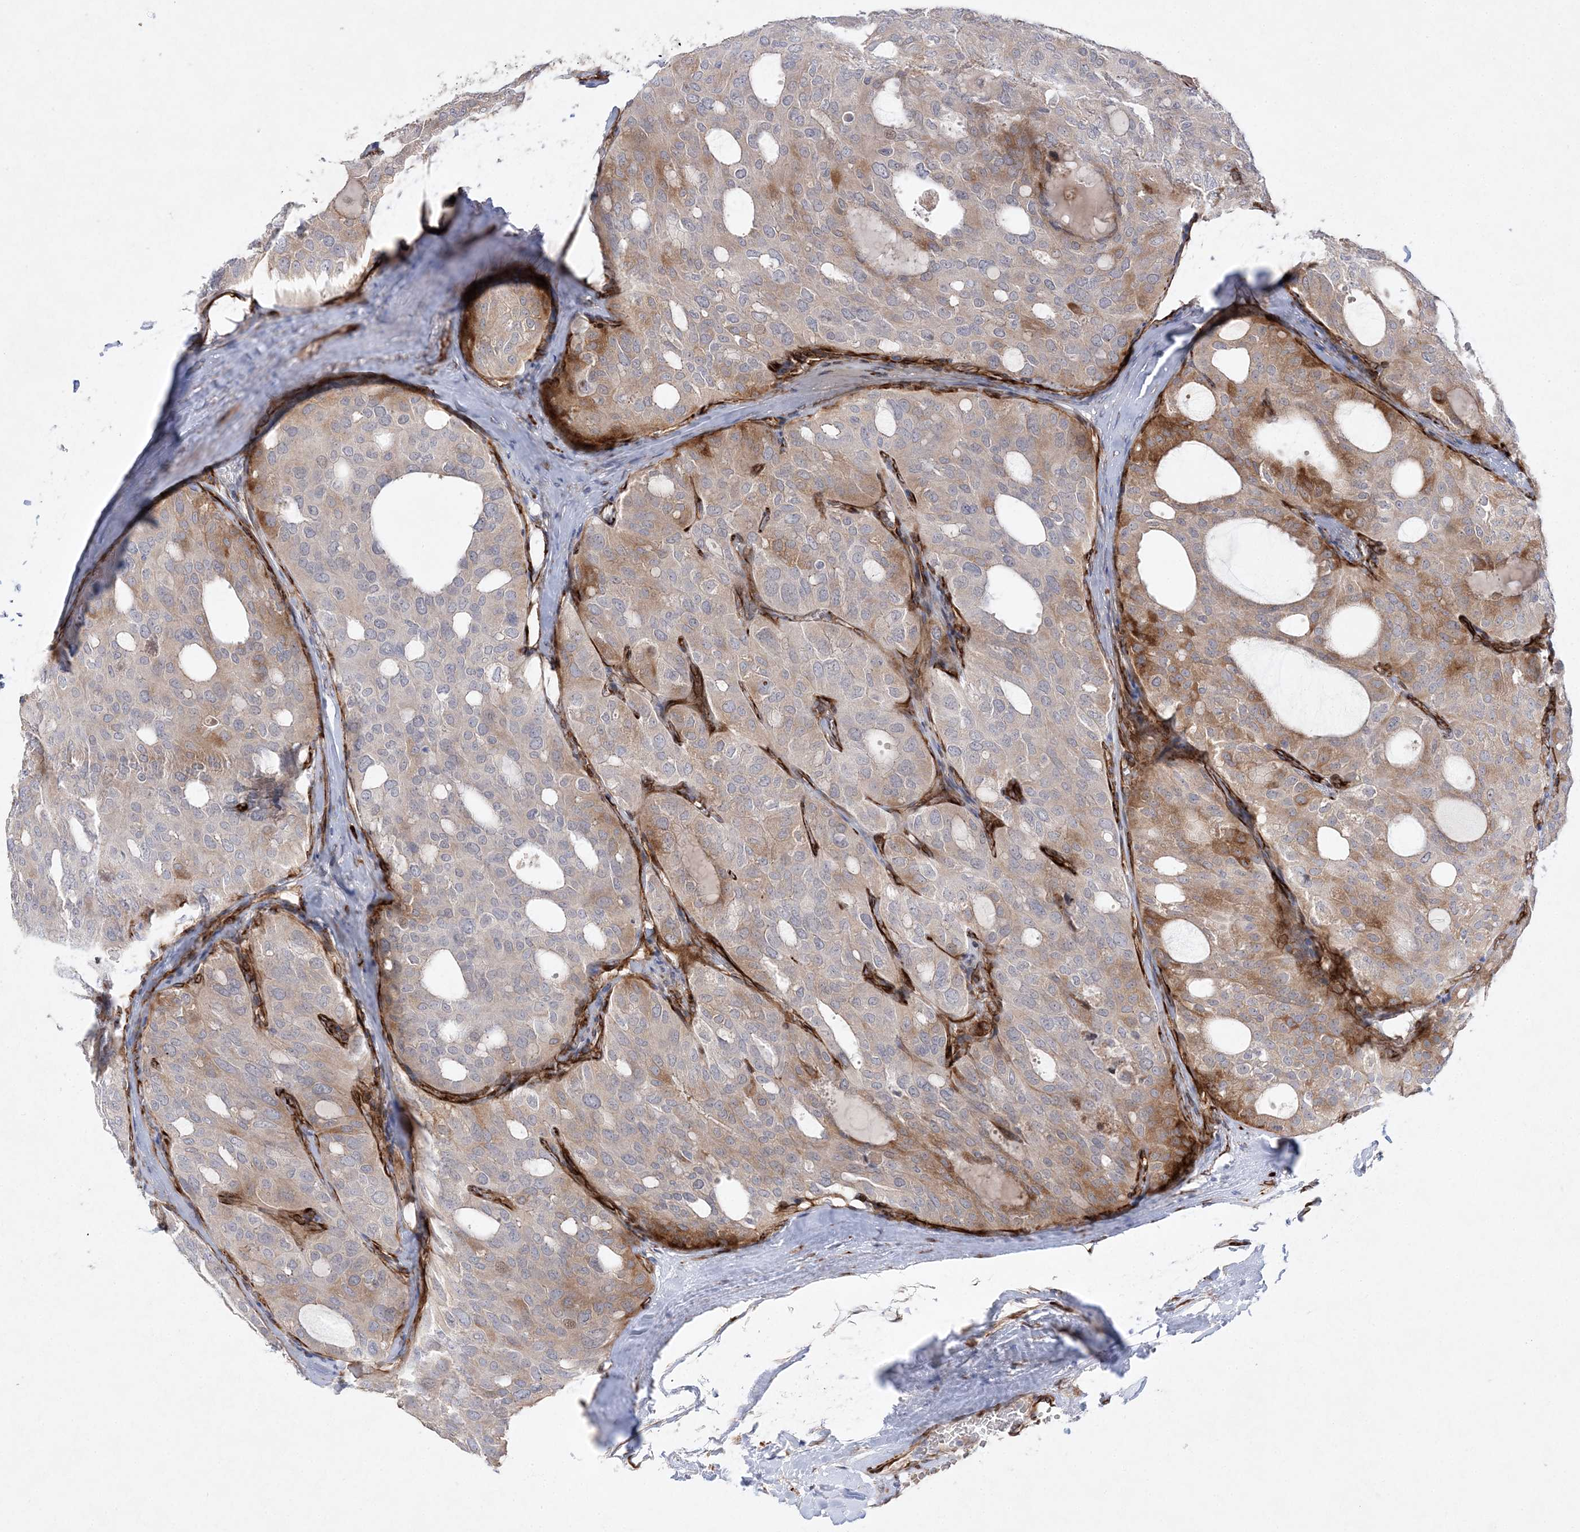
{"staining": {"intensity": "moderate", "quantity": "<25%", "location": "cytoplasmic/membranous"}, "tissue": "thyroid cancer", "cell_type": "Tumor cells", "image_type": "cancer", "snomed": [{"axis": "morphology", "description": "Follicular adenoma carcinoma, NOS"}, {"axis": "topography", "description": "Thyroid gland"}], "caption": "About <25% of tumor cells in human thyroid cancer (follicular adenoma carcinoma) display moderate cytoplasmic/membranous protein expression as visualized by brown immunohistochemical staining.", "gene": "TMEM132B", "patient": {"sex": "male", "age": 75}}